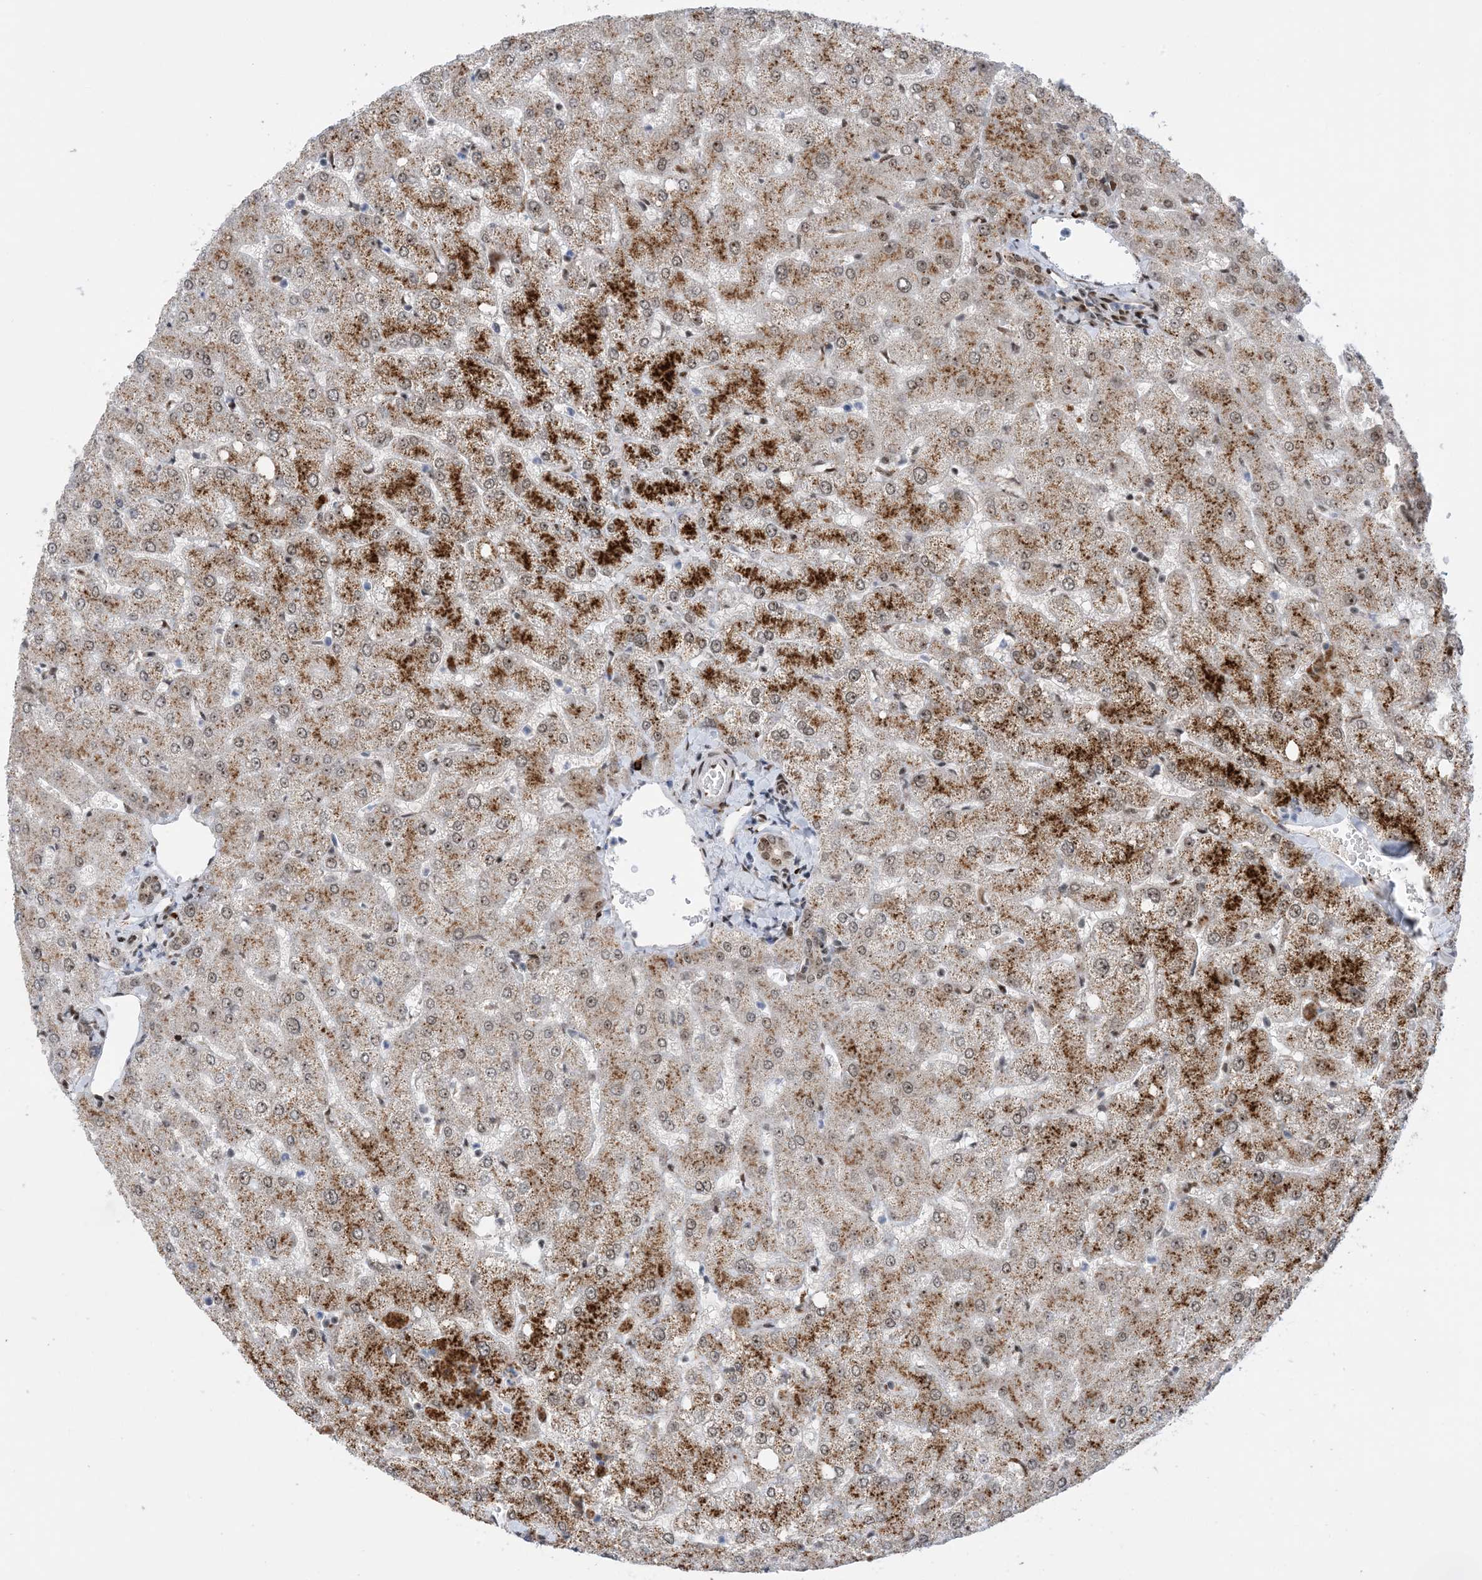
{"staining": {"intensity": "moderate", "quantity": "25%-75%", "location": "nuclear"}, "tissue": "liver", "cell_type": "Cholangiocytes", "image_type": "normal", "snomed": [{"axis": "morphology", "description": "Normal tissue, NOS"}, {"axis": "topography", "description": "Liver"}], "caption": "Brown immunohistochemical staining in unremarkable liver reveals moderate nuclear expression in approximately 25%-75% of cholangiocytes.", "gene": "TSPYL1", "patient": {"sex": "female", "age": 54}}